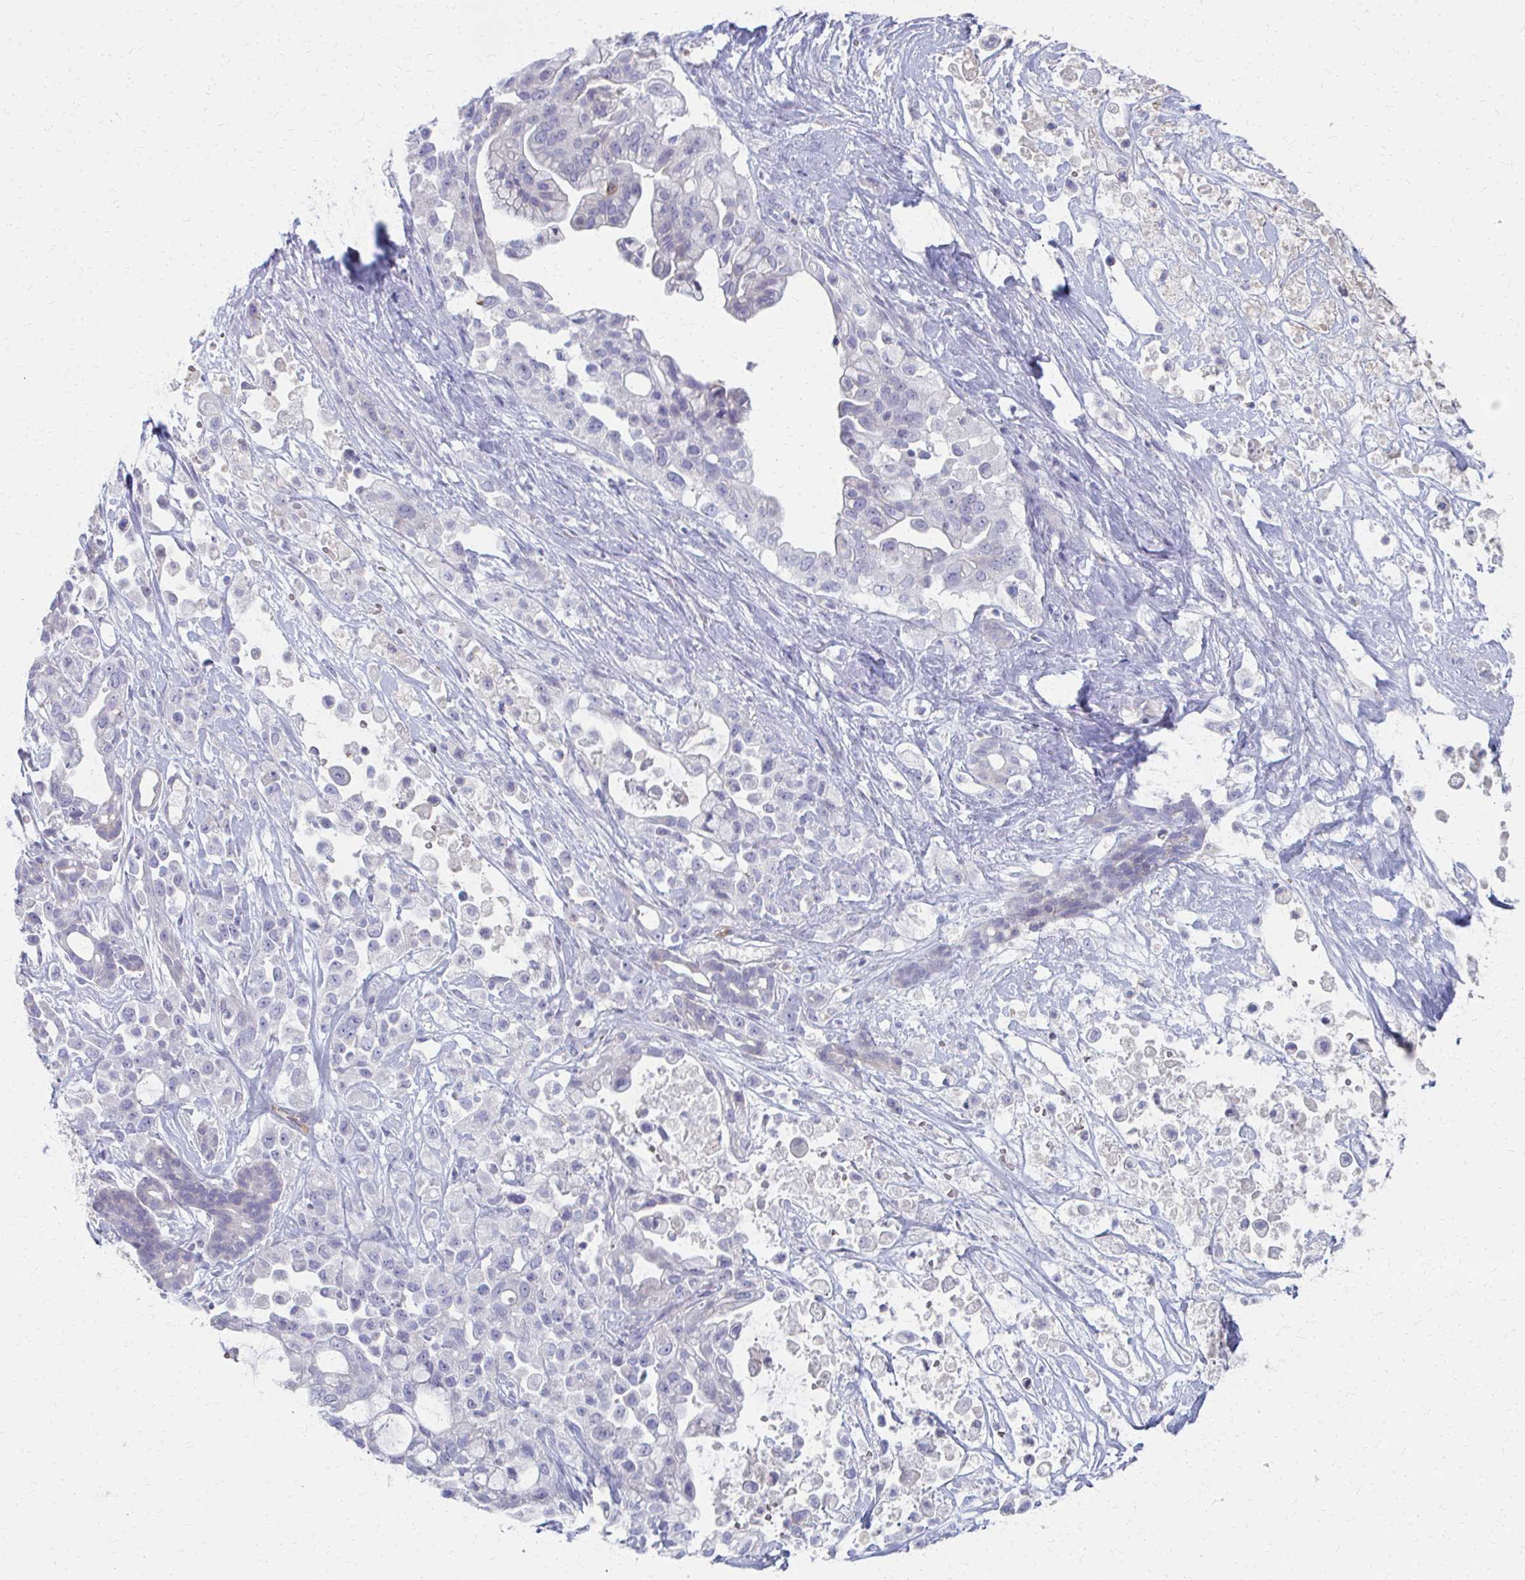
{"staining": {"intensity": "negative", "quantity": "none", "location": "none"}, "tissue": "pancreatic cancer", "cell_type": "Tumor cells", "image_type": "cancer", "snomed": [{"axis": "morphology", "description": "Adenocarcinoma, NOS"}, {"axis": "topography", "description": "Pancreas"}], "caption": "Tumor cells show no significant positivity in pancreatic cancer (adenocarcinoma).", "gene": "MS4A2", "patient": {"sex": "male", "age": 44}}